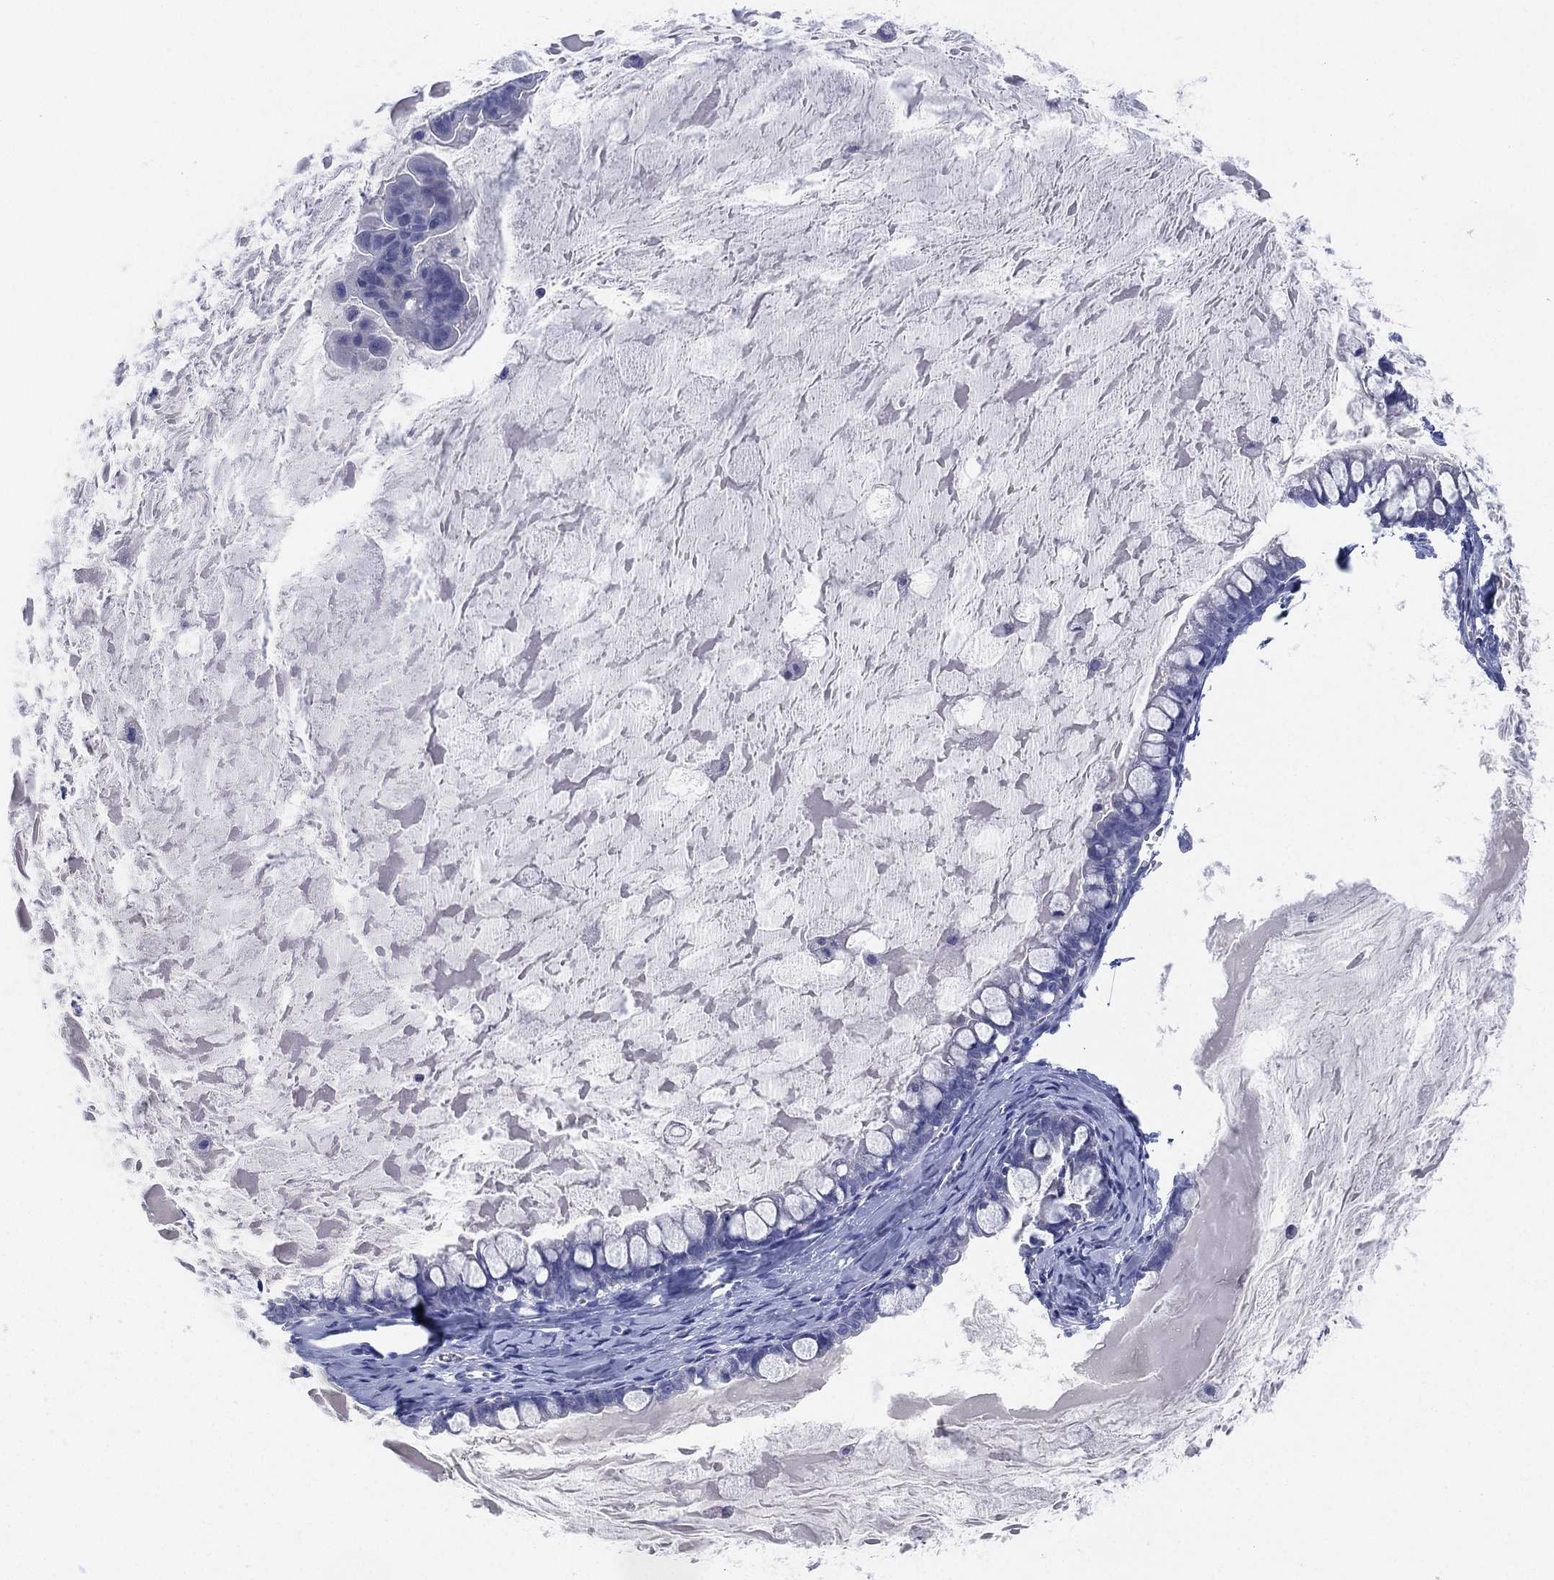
{"staining": {"intensity": "negative", "quantity": "none", "location": "none"}, "tissue": "ovarian cancer", "cell_type": "Tumor cells", "image_type": "cancer", "snomed": [{"axis": "morphology", "description": "Cystadenocarcinoma, mucinous, NOS"}, {"axis": "topography", "description": "Ovary"}], "caption": "DAB immunohistochemical staining of human ovarian cancer (mucinous cystadenocarcinoma) demonstrates no significant expression in tumor cells. (Stains: DAB (3,3'-diaminobenzidine) IHC with hematoxylin counter stain, Microscopy: brightfield microscopy at high magnification).", "gene": "ADAD2", "patient": {"sex": "female", "age": 63}}